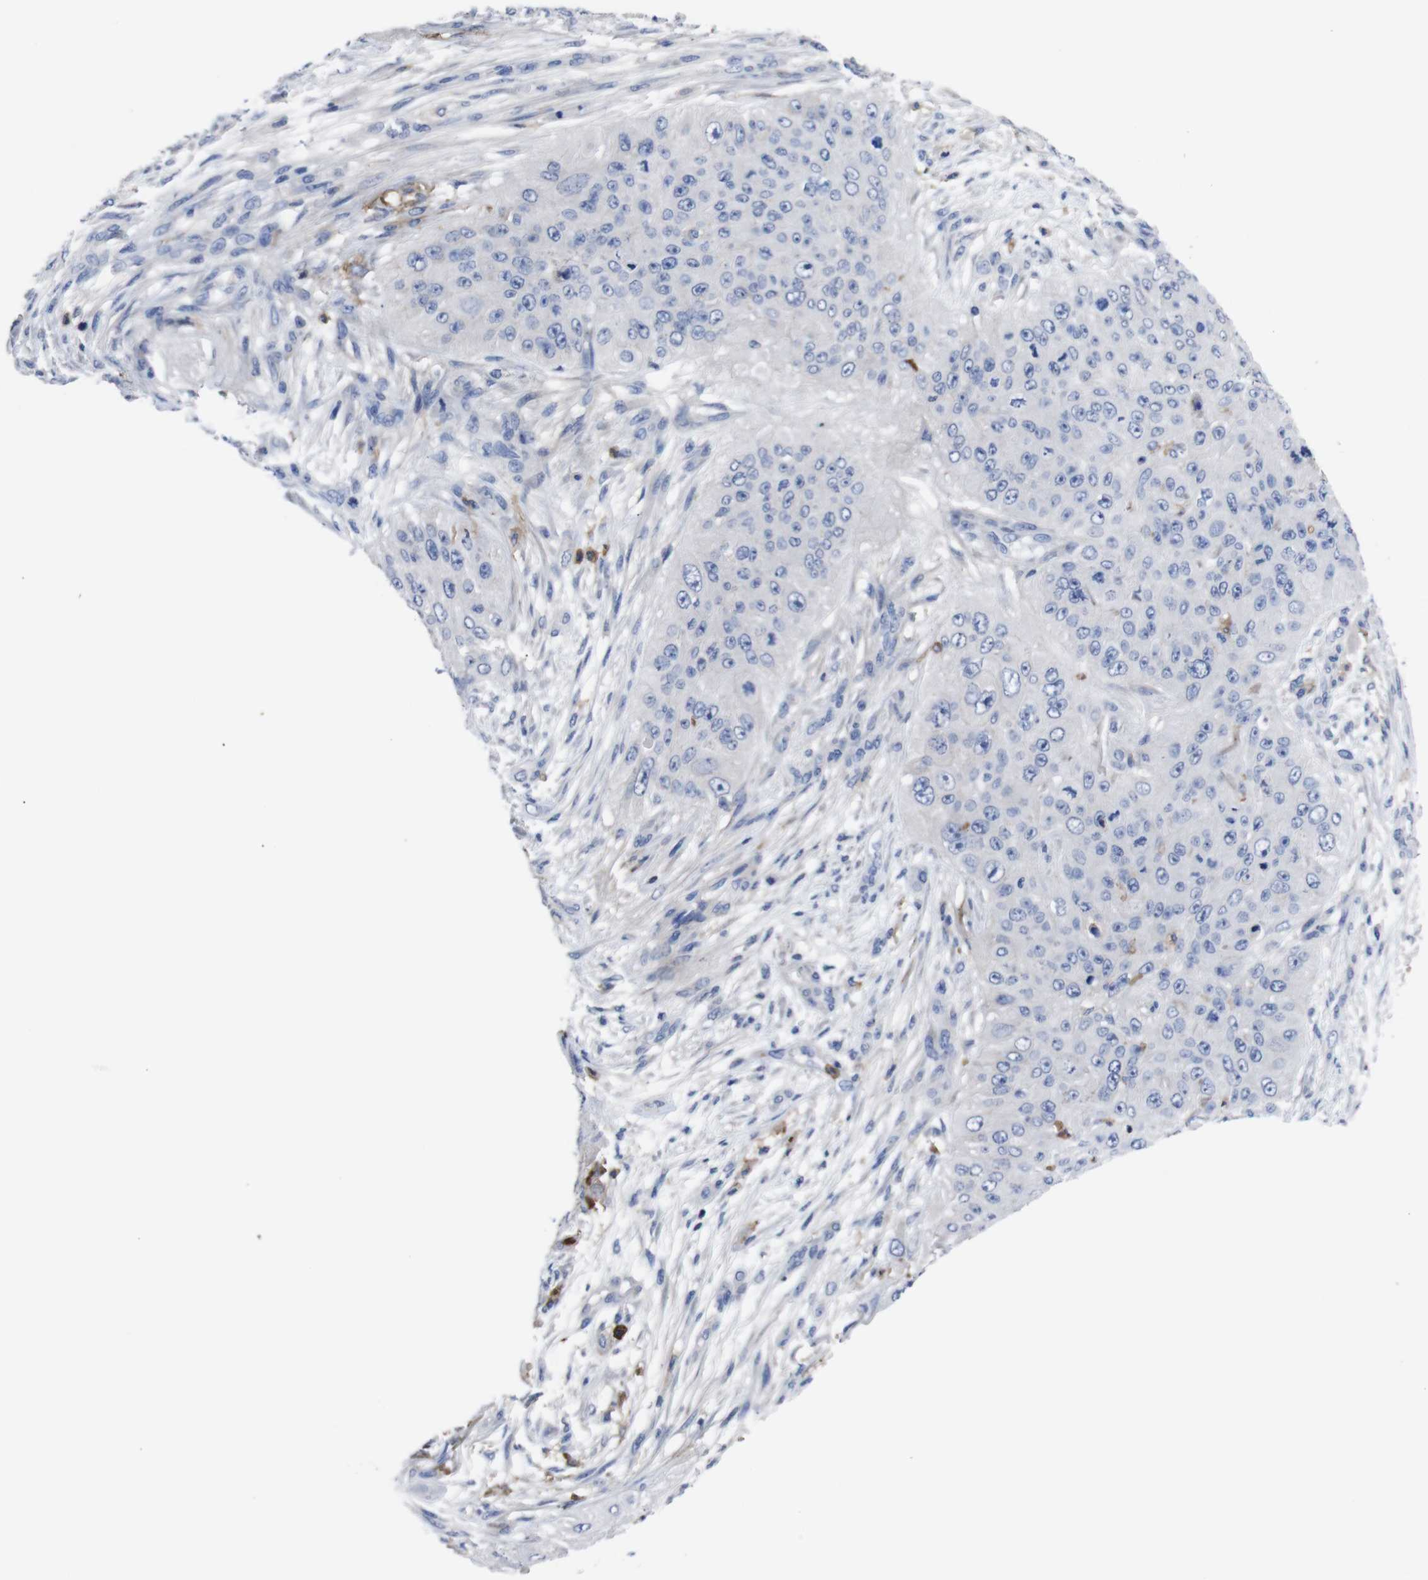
{"staining": {"intensity": "negative", "quantity": "none", "location": "none"}, "tissue": "skin cancer", "cell_type": "Tumor cells", "image_type": "cancer", "snomed": [{"axis": "morphology", "description": "Squamous cell carcinoma, NOS"}, {"axis": "topography", "description": "Skin"}], "caption": "Protein analysis of skin squamous cell carcinoma exhibits no significant positivity in tumor cells.", "gene": "C5AR1", "patient": {"sex": "female", "age": 80}}